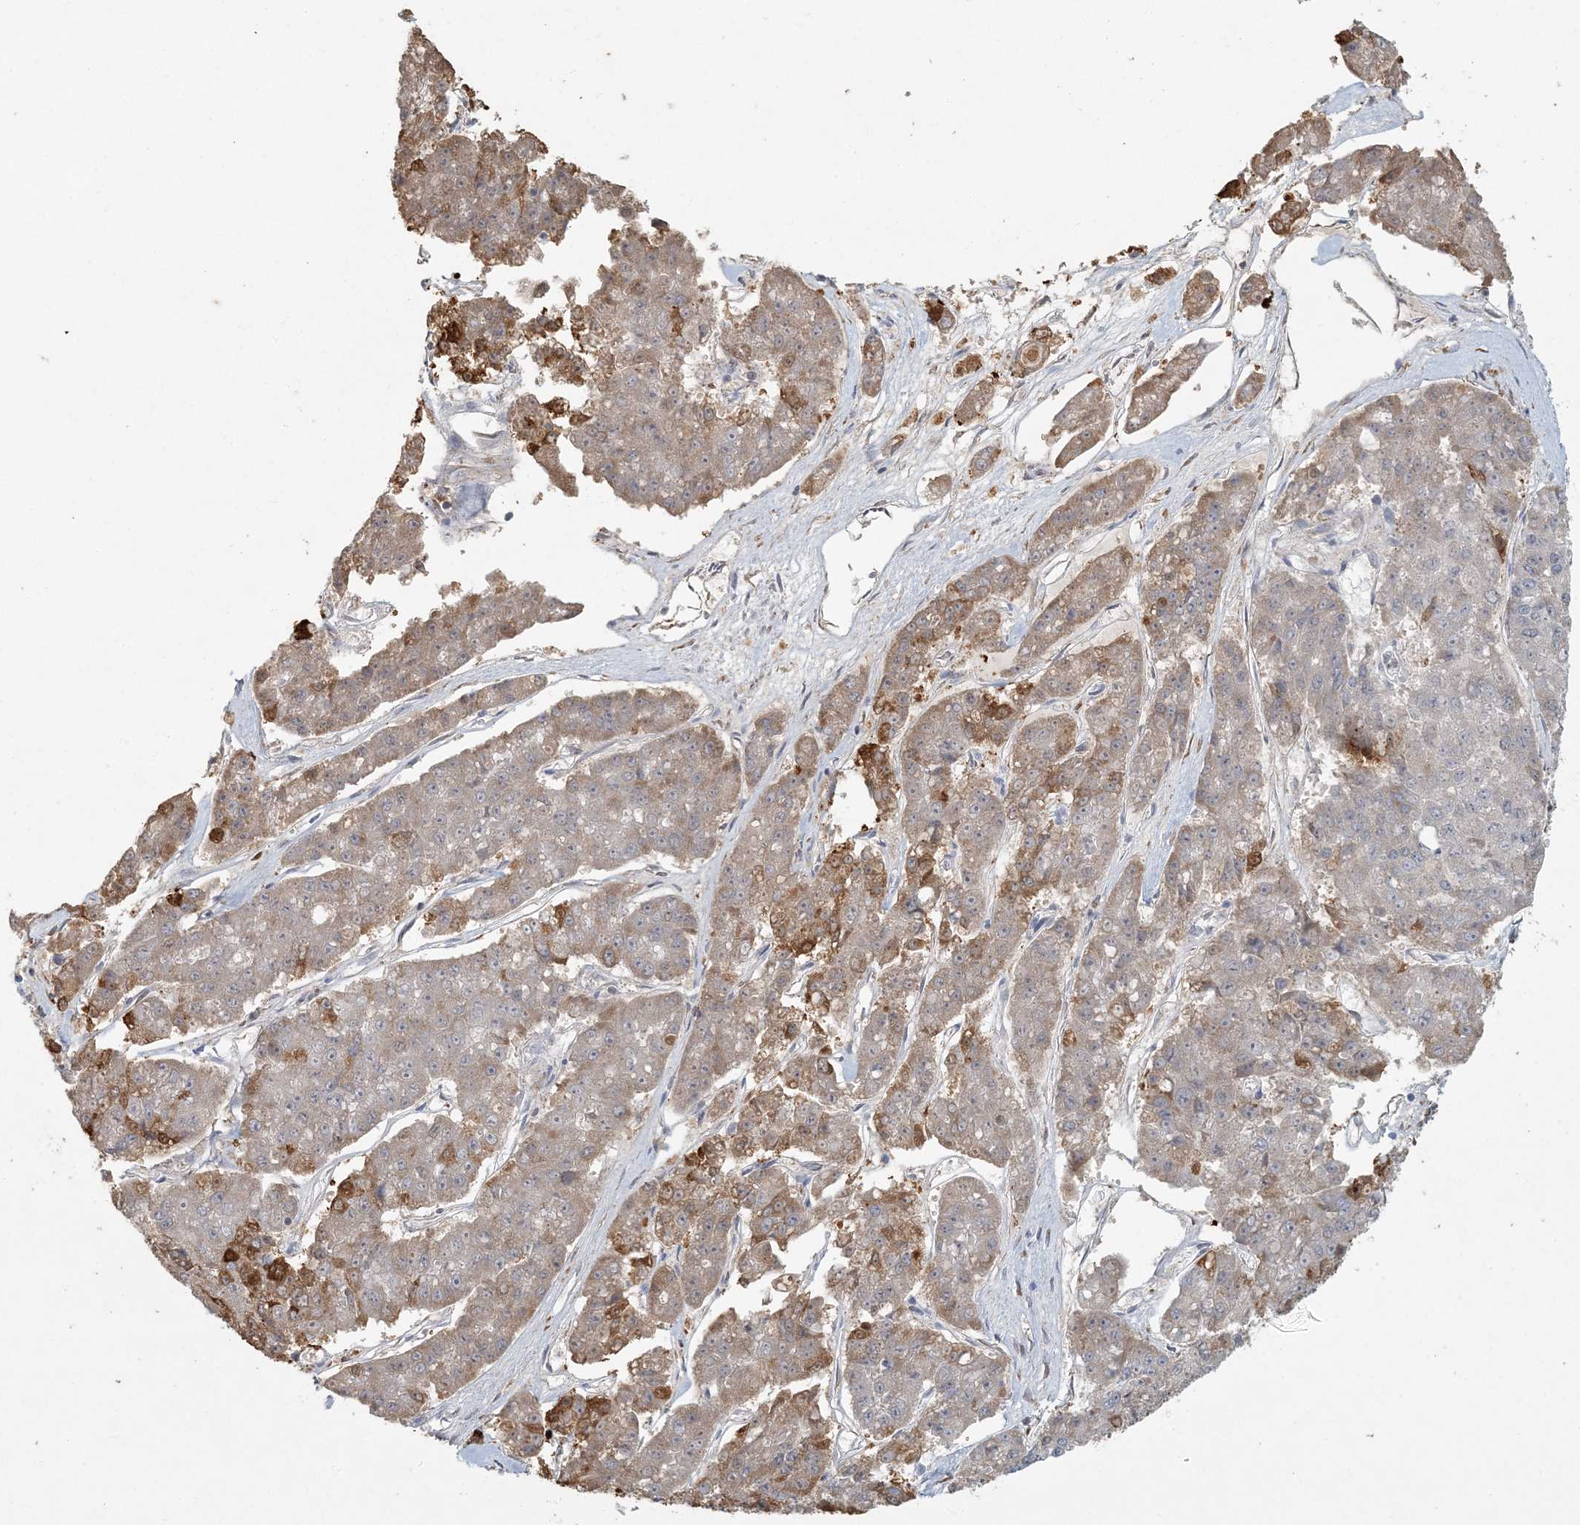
{"staining": {"intensity": "moderate", "quantity": "25%-75%", "location": "cytoplasmic/membranous"}, "tissue": "pancreatic cancer", "cell_type": "Tumor cells", "image_type": "cancer", "snomed": [{"axis": "morphology", "description": "Adenocarcinoma, NOS"}, {"axis": "topography", "description": "Pancreas"}], "caption": "This micrograph demonstrates immunohistochemistry (IHC) staining of pancreatic cancer, with medium moderate cytoplasmic/membranous staining in approximately 25%-75% of tumor cells.", "gene": "AK9", "patient": {"sex": "male", "age": 50}}